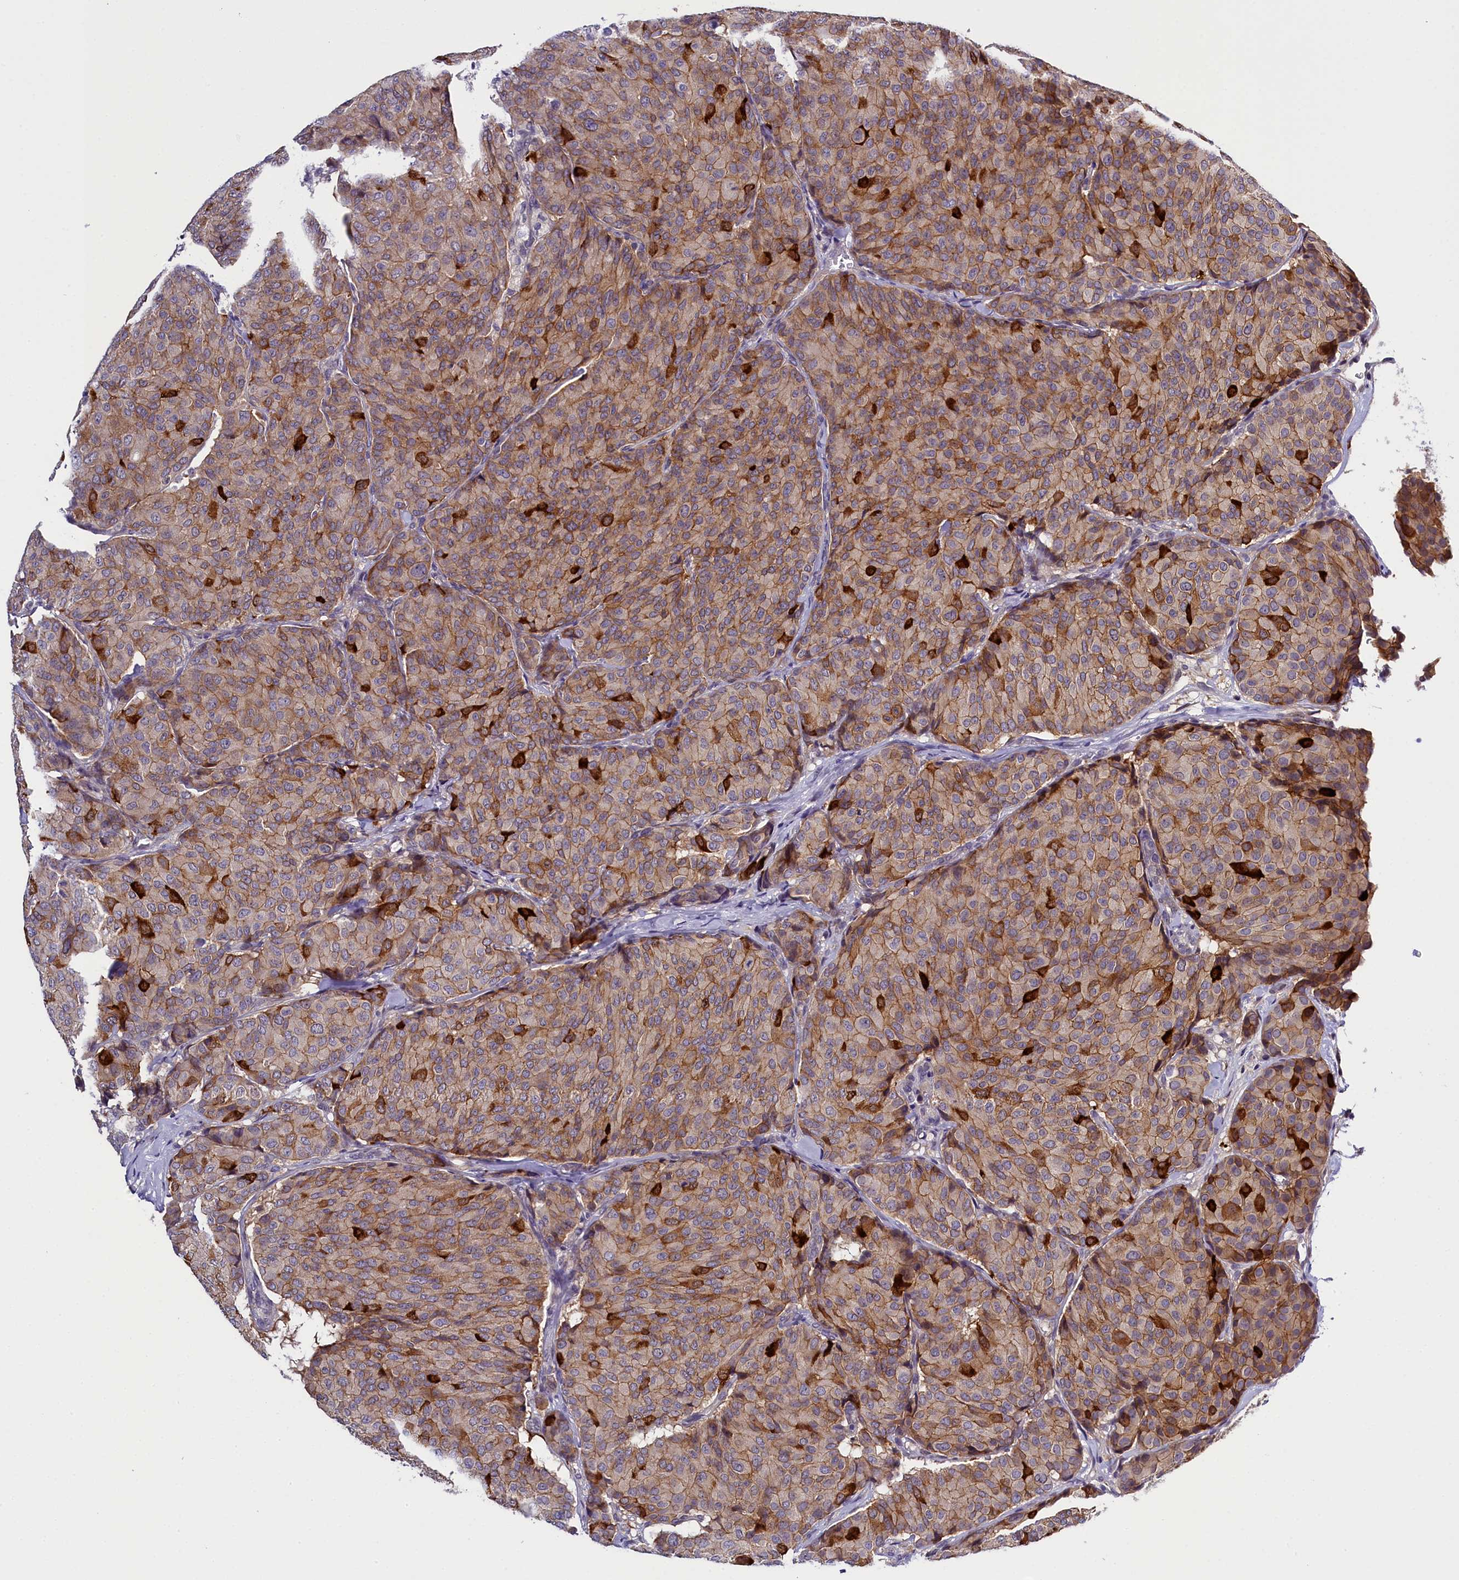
{"staining": {"intensity": "weak", "quantity": ">75%", "location": "cytoplasmic/membranous"}, "tissue": "breast cancer", "cell_type": "Tumor cells", "image_type": "cancer", "snomed": [{"axis": "morphology", "description": "Duct carcinoma"}, {"axis": "topography", "description": "Breast"}], "caption": "Approximately >75% of tumor cells in breast cancer exhibit weak cytoplasmic/membranous protein expression as visualized by brown immunohistochemical staining.", "gene": "ENKD1", "patient": {"sex": "female", "age": 75}}